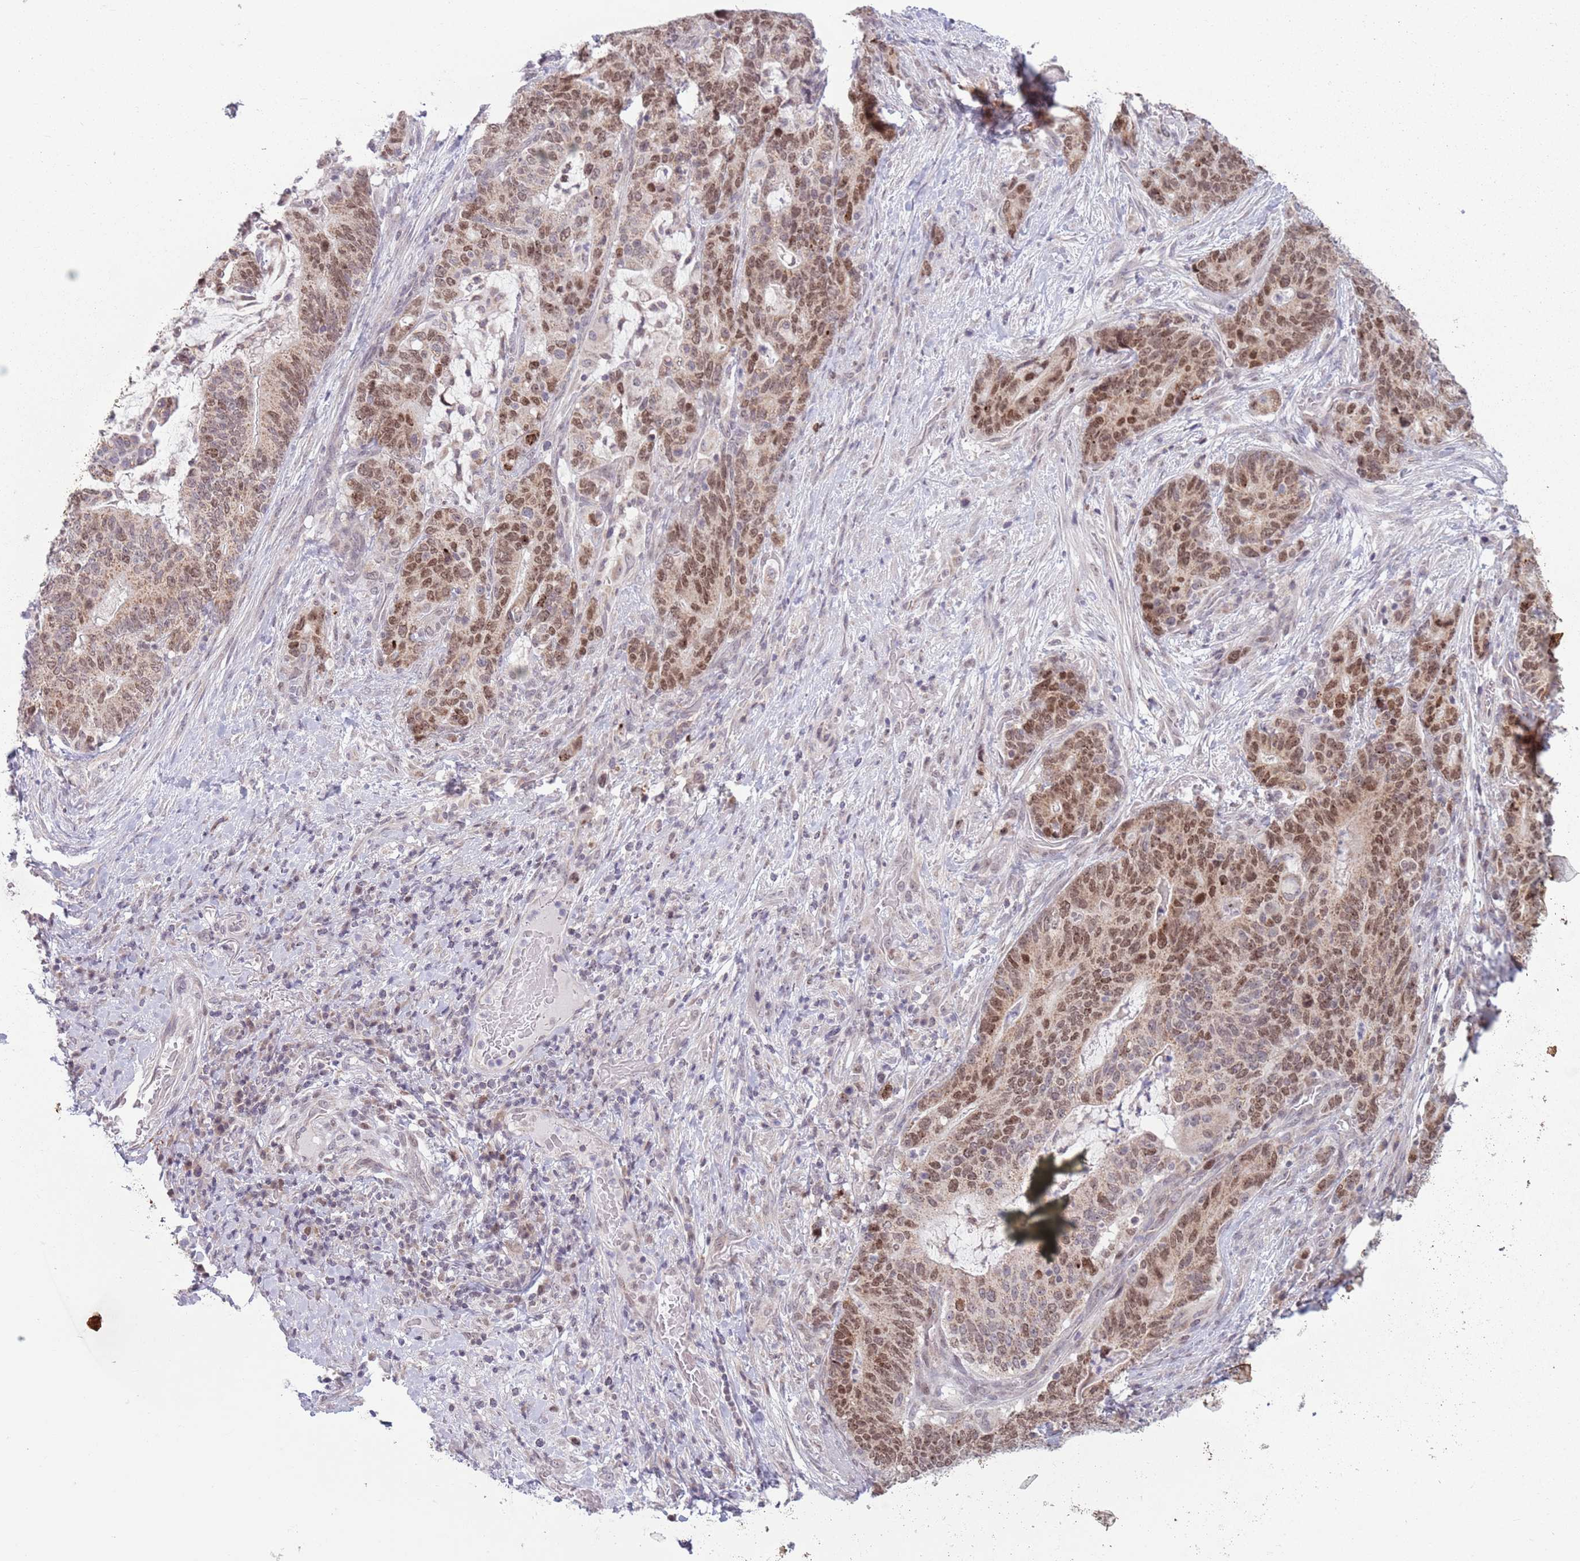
{"staining": {"intensity": "moderate", "quantity": ">75%", "location": "nuclear"}, "tissue": "stomach cancer", "cell_type": "Tumor cells", "image_type": "cancer", "snomed": [{"axis": "morphology", "description": "Normal tissue, NOS"}, {"axis": "morphology", "description": "Adenocarcinoma, NOS"}, {"axis": "topography", "description": "Stomach"}], "caption": "Human stomach cancer stained with a protein marker shows moderate staining in tumor cells.", "gene": "MRPL34", "patient": {"sex": "female", "age": 64}}